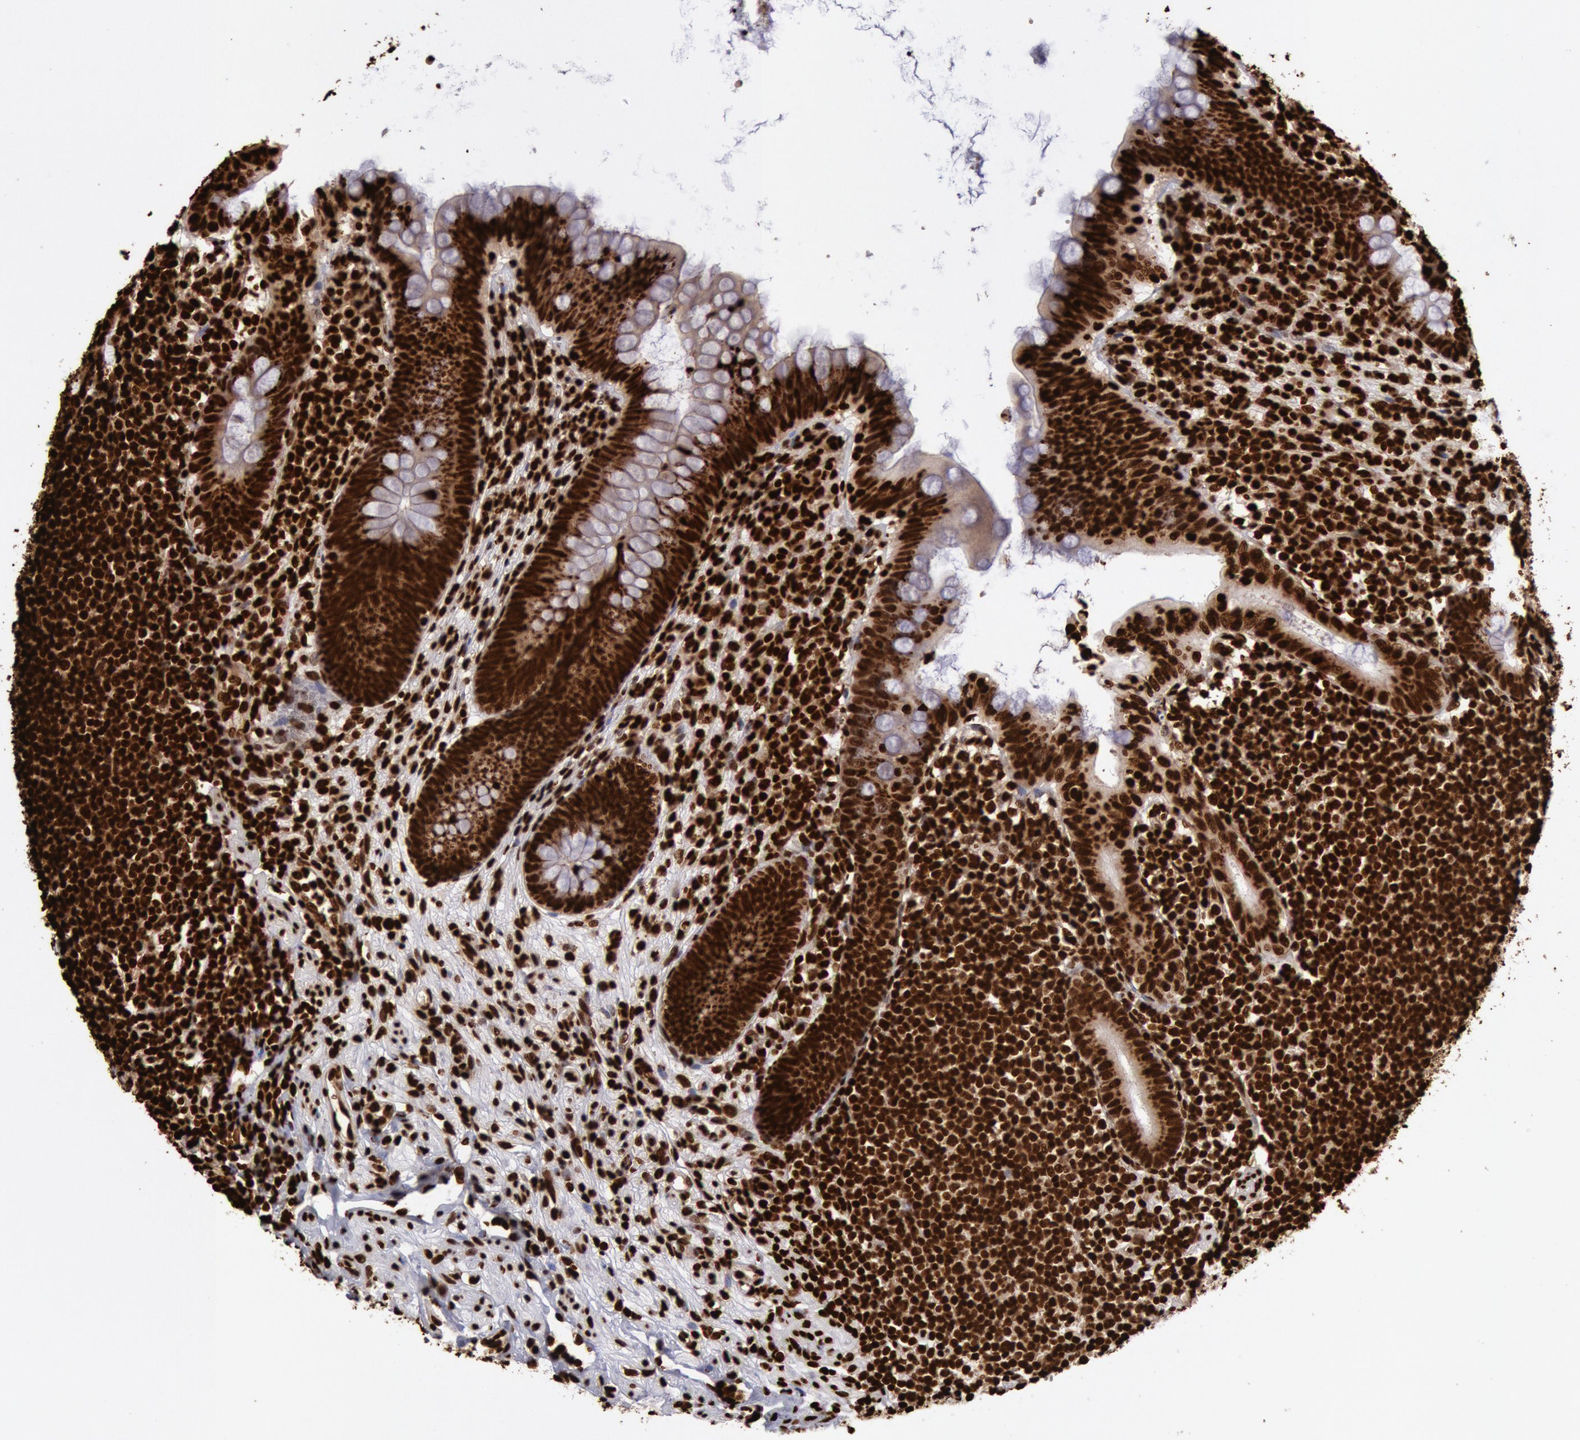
{"staining": {"intensity": "strong", "quantity": ">75%", "location": "nuclear"}, "tissue": "appendix", "cell_type": "Glandular cells", "image_type": "normal", "snomed": [{"axis": "morphology", "description": "Normal tissue, NOS"}, {"axis": "topography", "description": "Appendix"}], "caption": "Glandular cells reveal high levels of strong nuclear expression in about >75% of cells in normal human appendix.", "gene": "H3", "patient": {"sex": "female", "age": 66}}